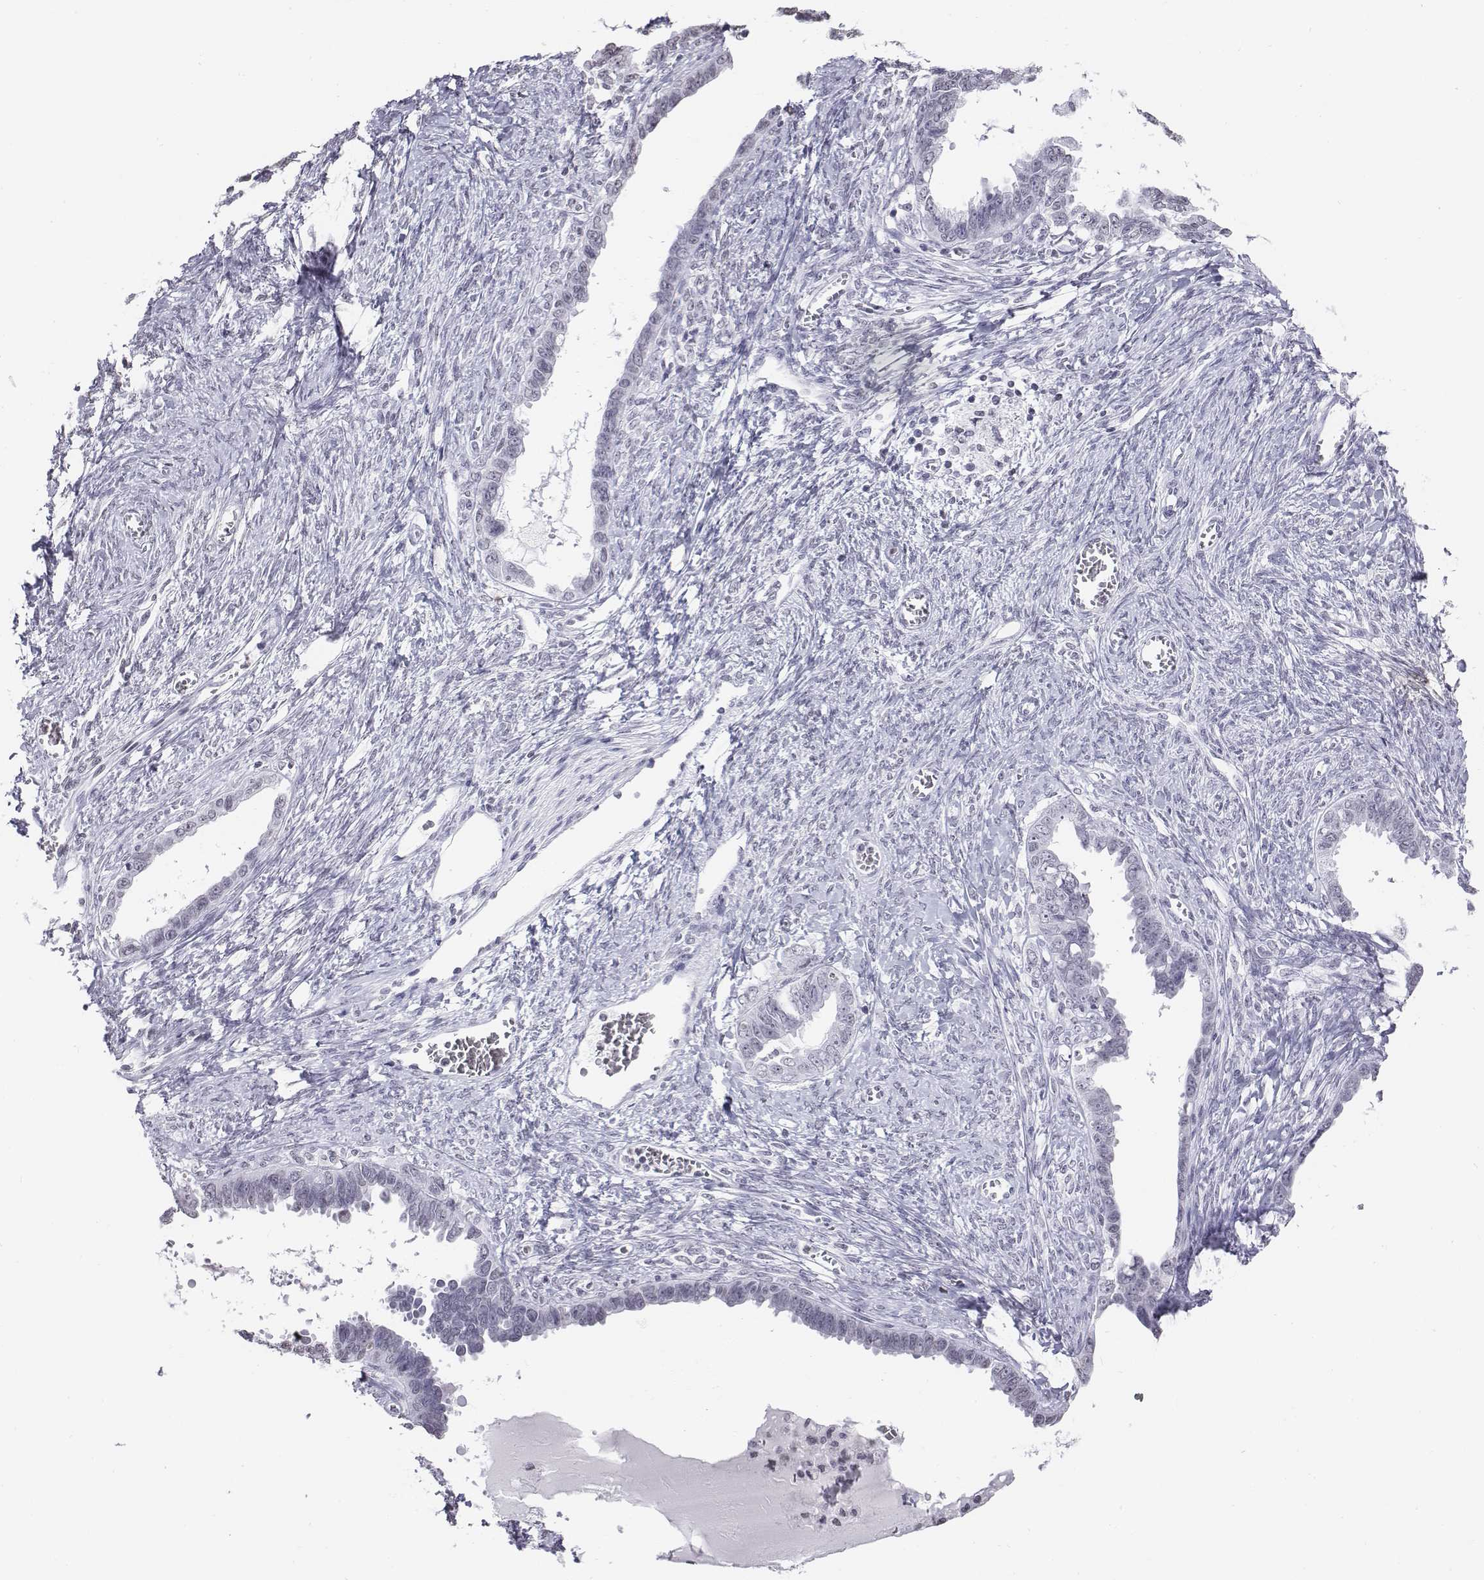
{"staining": {"intensity": "negative", "quantity": "none", "location": "none"}, "tissue": "ovarian cancer", "cell_type": "Tumor cells", "image_type": "cancer", "snomed": [{"axis": "morphology", "description": "Cystadenocarcinoma, serous, NOS"}, {"axis": "topography", "description": "Ovary"}], "caption": "The image exhibits no staining of tumor cells in ovarian cancer.", "gene": "BARHL1", "patient": {"sex": "female", "age": 69}}